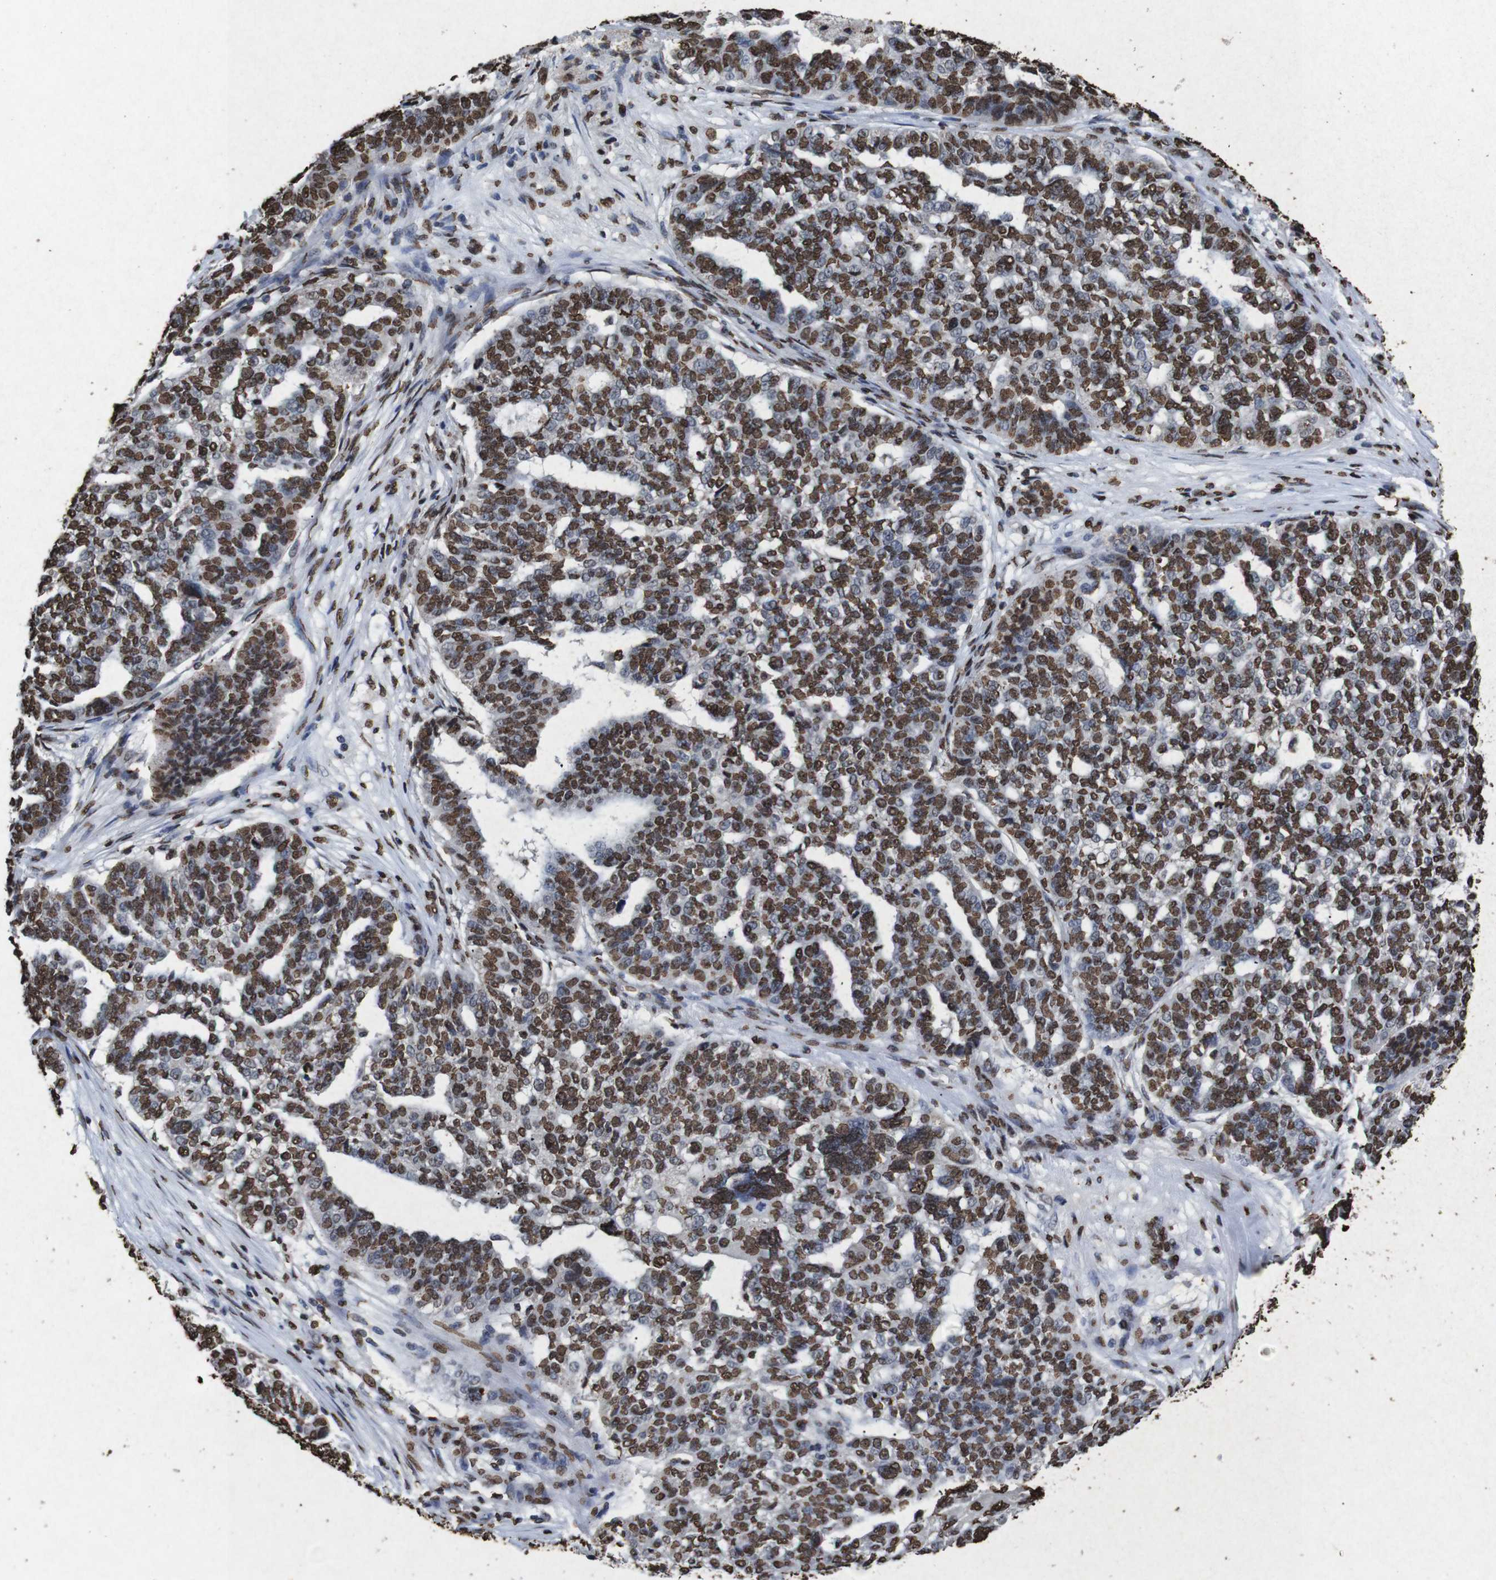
{"staining": {"intensity": "strong", "quantity": ">75%", "location": "nuclear"}, "tissue": "ovarian cancer", "cell_type": "Tumor cells", "image_type": "cancer", "snomed": [{"axis": "morphology", "description": "Cystadenocarcinoma, serous, NOS"}, {"axis": "topography", "description": "Ovary"}], "caption": "Immunohistochemical staining of ovarian serous cystadenocarcinoma exhibits high levels of strong nuclear staining in about >75% of tumor cells. The protein is shown in brown color, while the nuclei are stained blue.", "gene": "MDM2", "patient": {"sex": "female", "age": 59}}